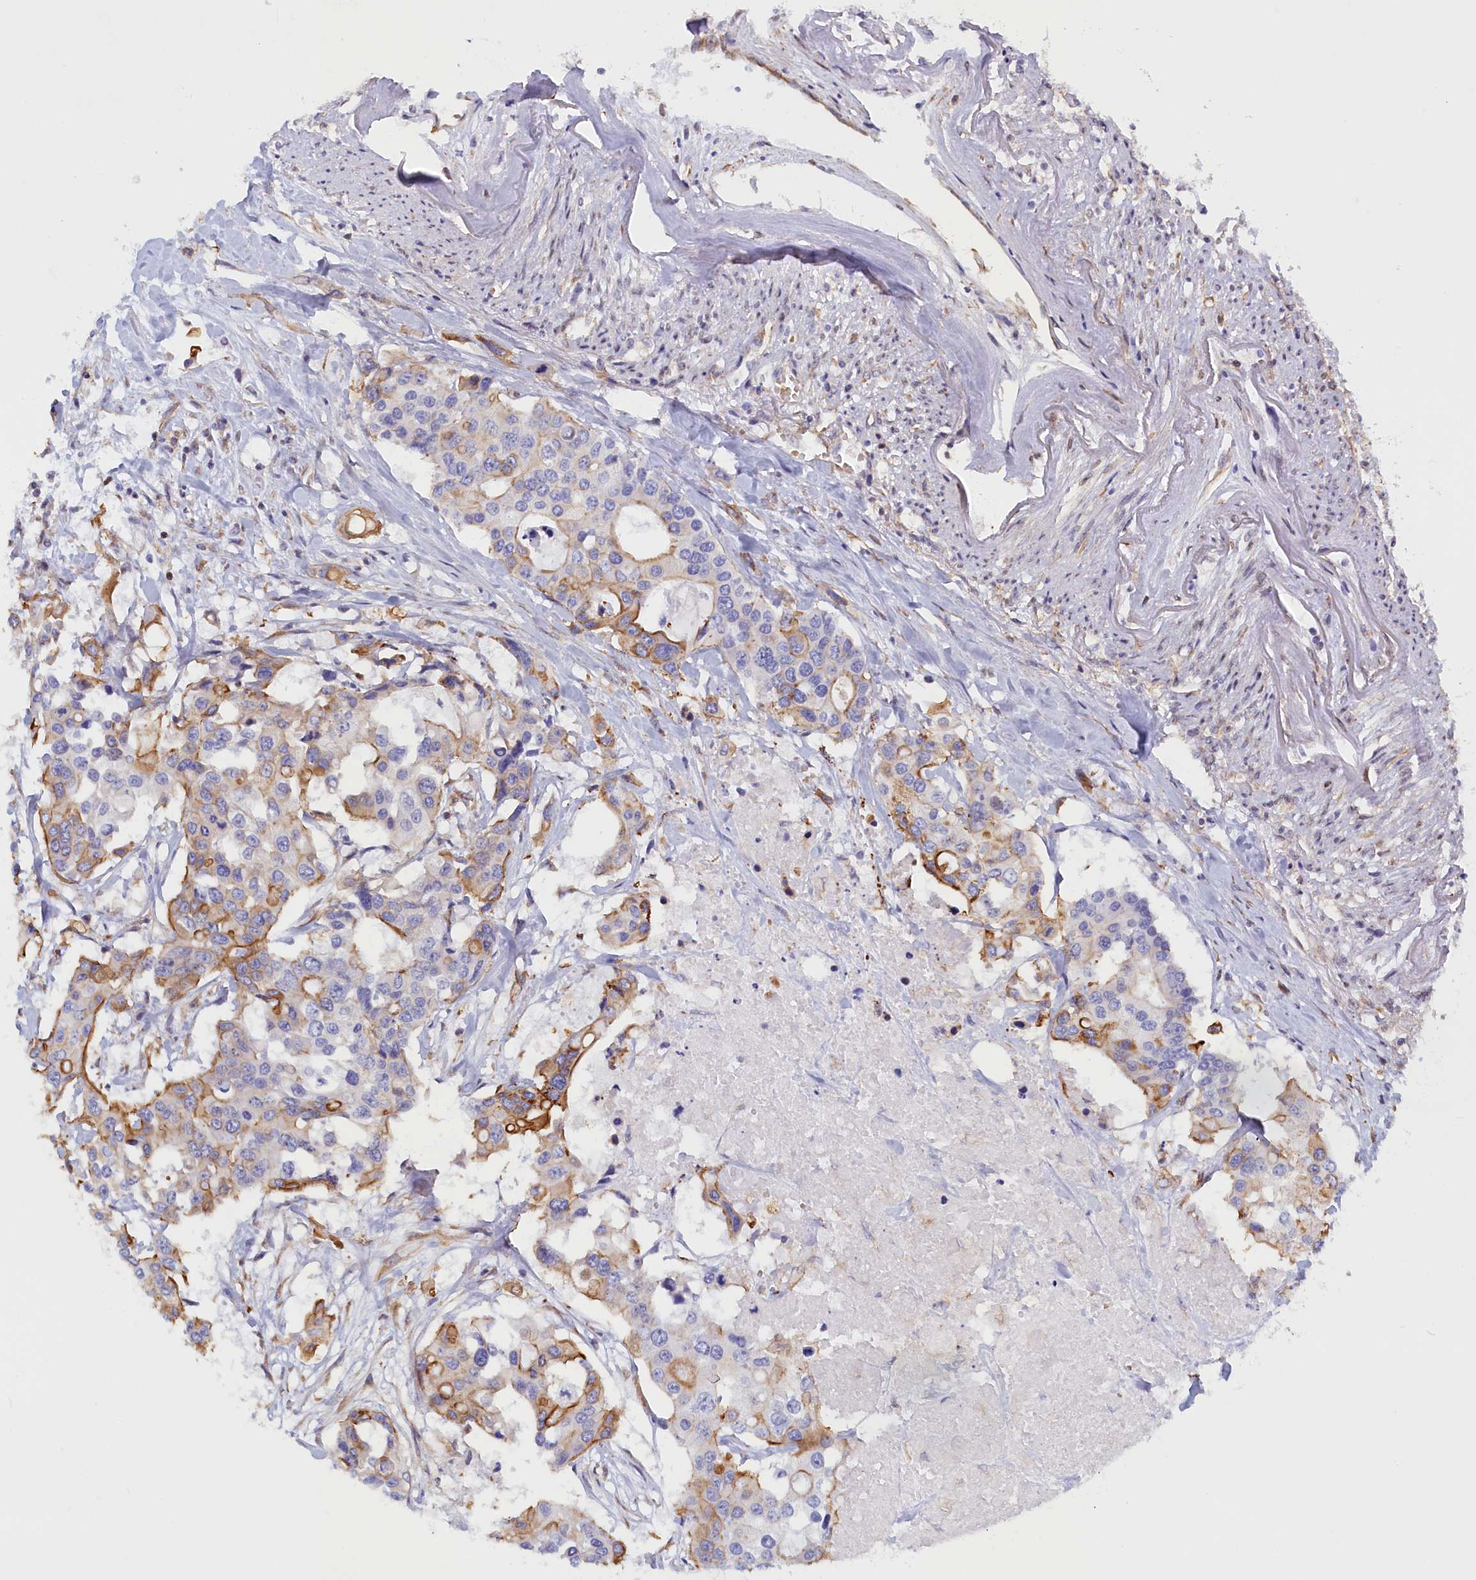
{"staining": {"intensity": "moderate", "quantity": "<25%", "location": "cytoplasmic/membranous"}, "tissue": "colorectal cancer", "cell_type": "Tumor cells", "image_type": "cancer", "snomed": [{"axis": "morphology", "description": "Adenocarcinoma, NOS"}, {"axis": "topography", "description": "Colon"}], "caption": "Human colorectal cancer stained with a protein marker displays moderate staining in tumor cells.", "gene": "ABCC12", "patient": {"sex": "male", "age": 77}}